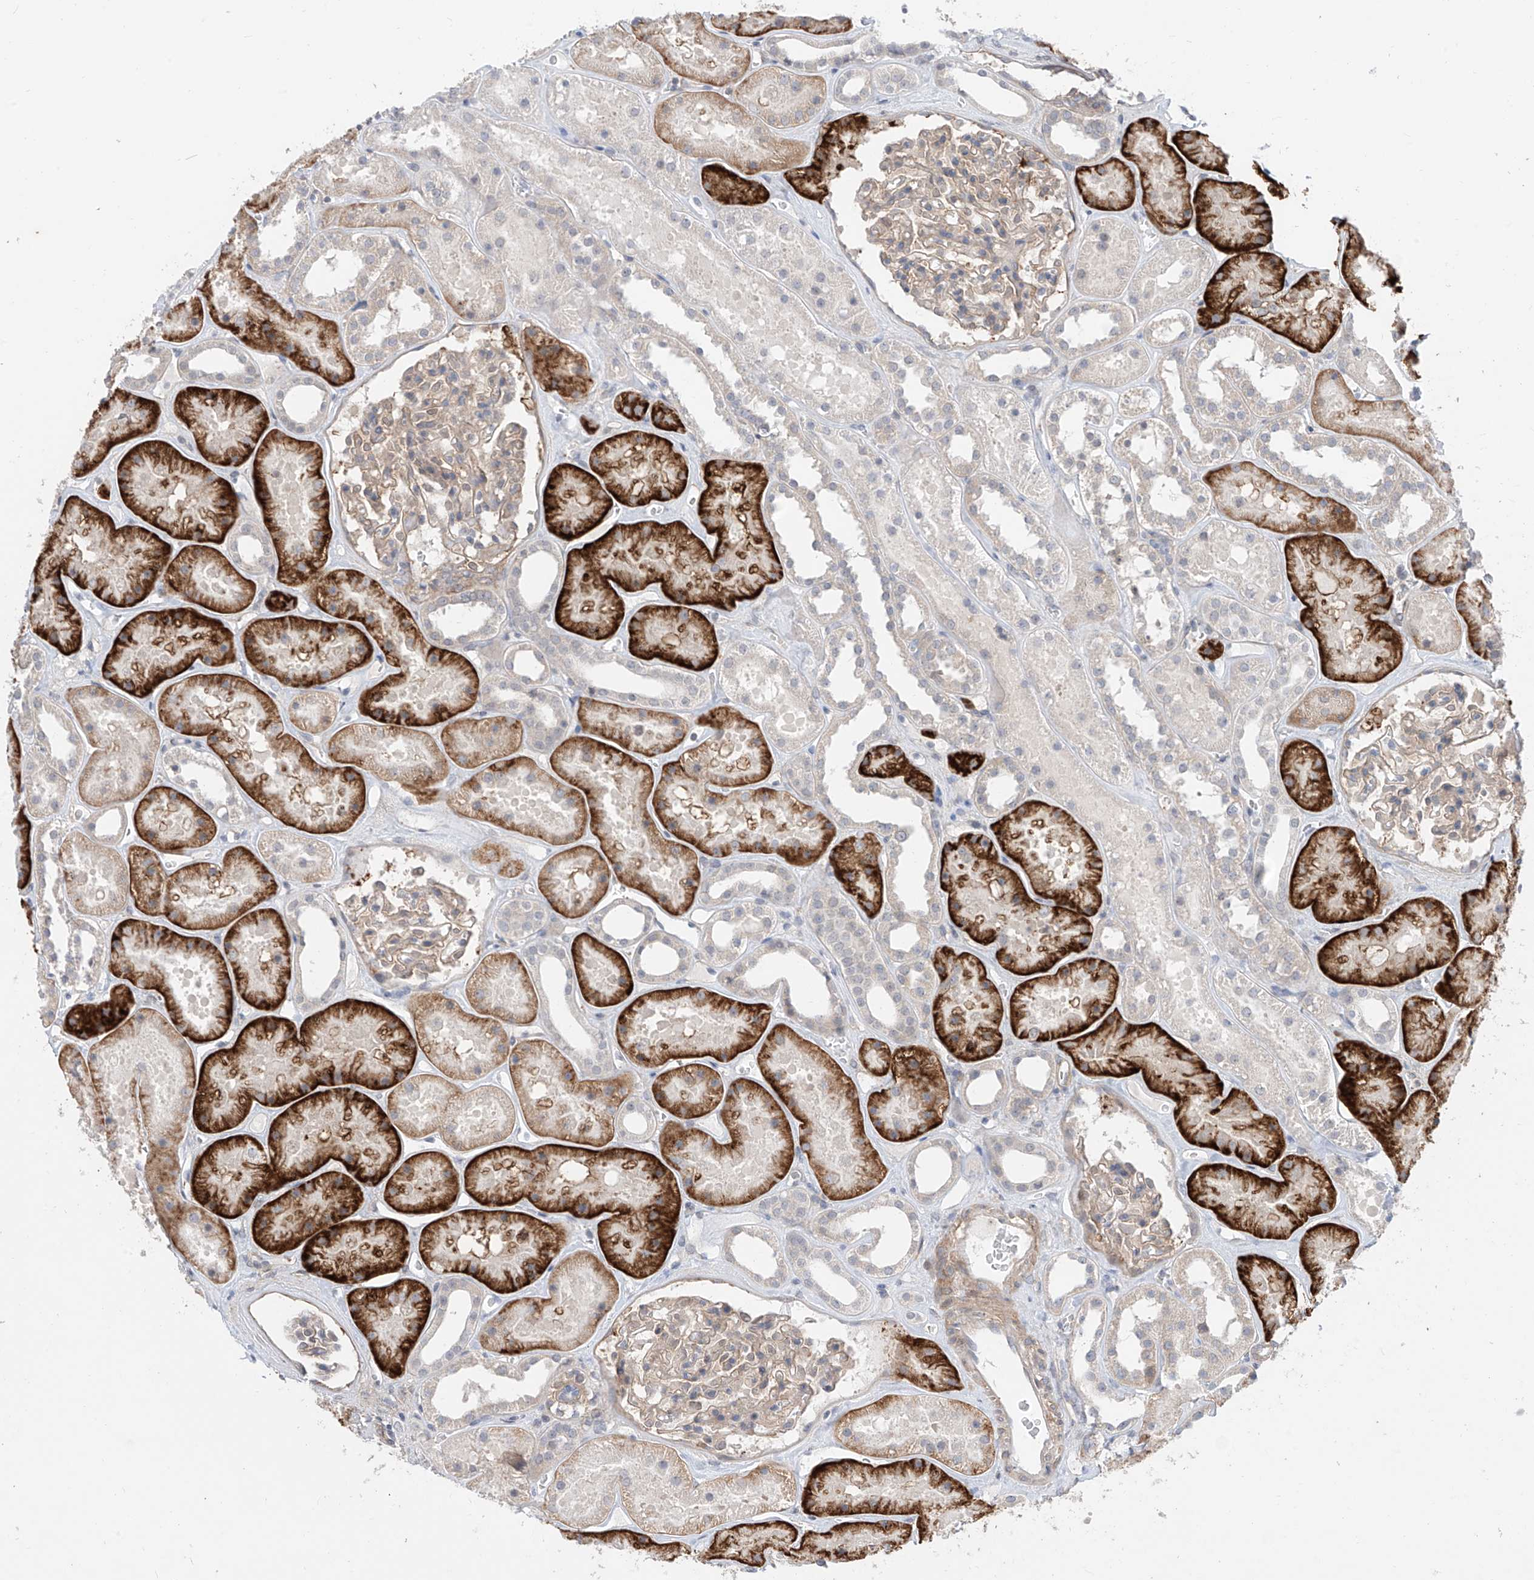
{"staining": {"intensity": "weak", "quantity": "25%-75%", "location": "cytoplasmic/membranous"}, "tissue": "kidney", "cell_type": "Cells in glomeruli", "image_type": "normal", "snomed": [{"axis": "morphology", "description": "Normal tissue, NOS"}, {"axis": "topography", "description": "Kidney"}], "caption": "Immunohistochemical staining of normal kidney demonstrates low levels of weak cytoplasmic/membranous expression in about 25%-75% of cells in glomeruli. (DAB (3,3'-diaminobenzidine) = brown stain, brightfield microscopy at high magnification).", "gene": "ABLIM2", "patient": {"sex": "female", "age": 41}}